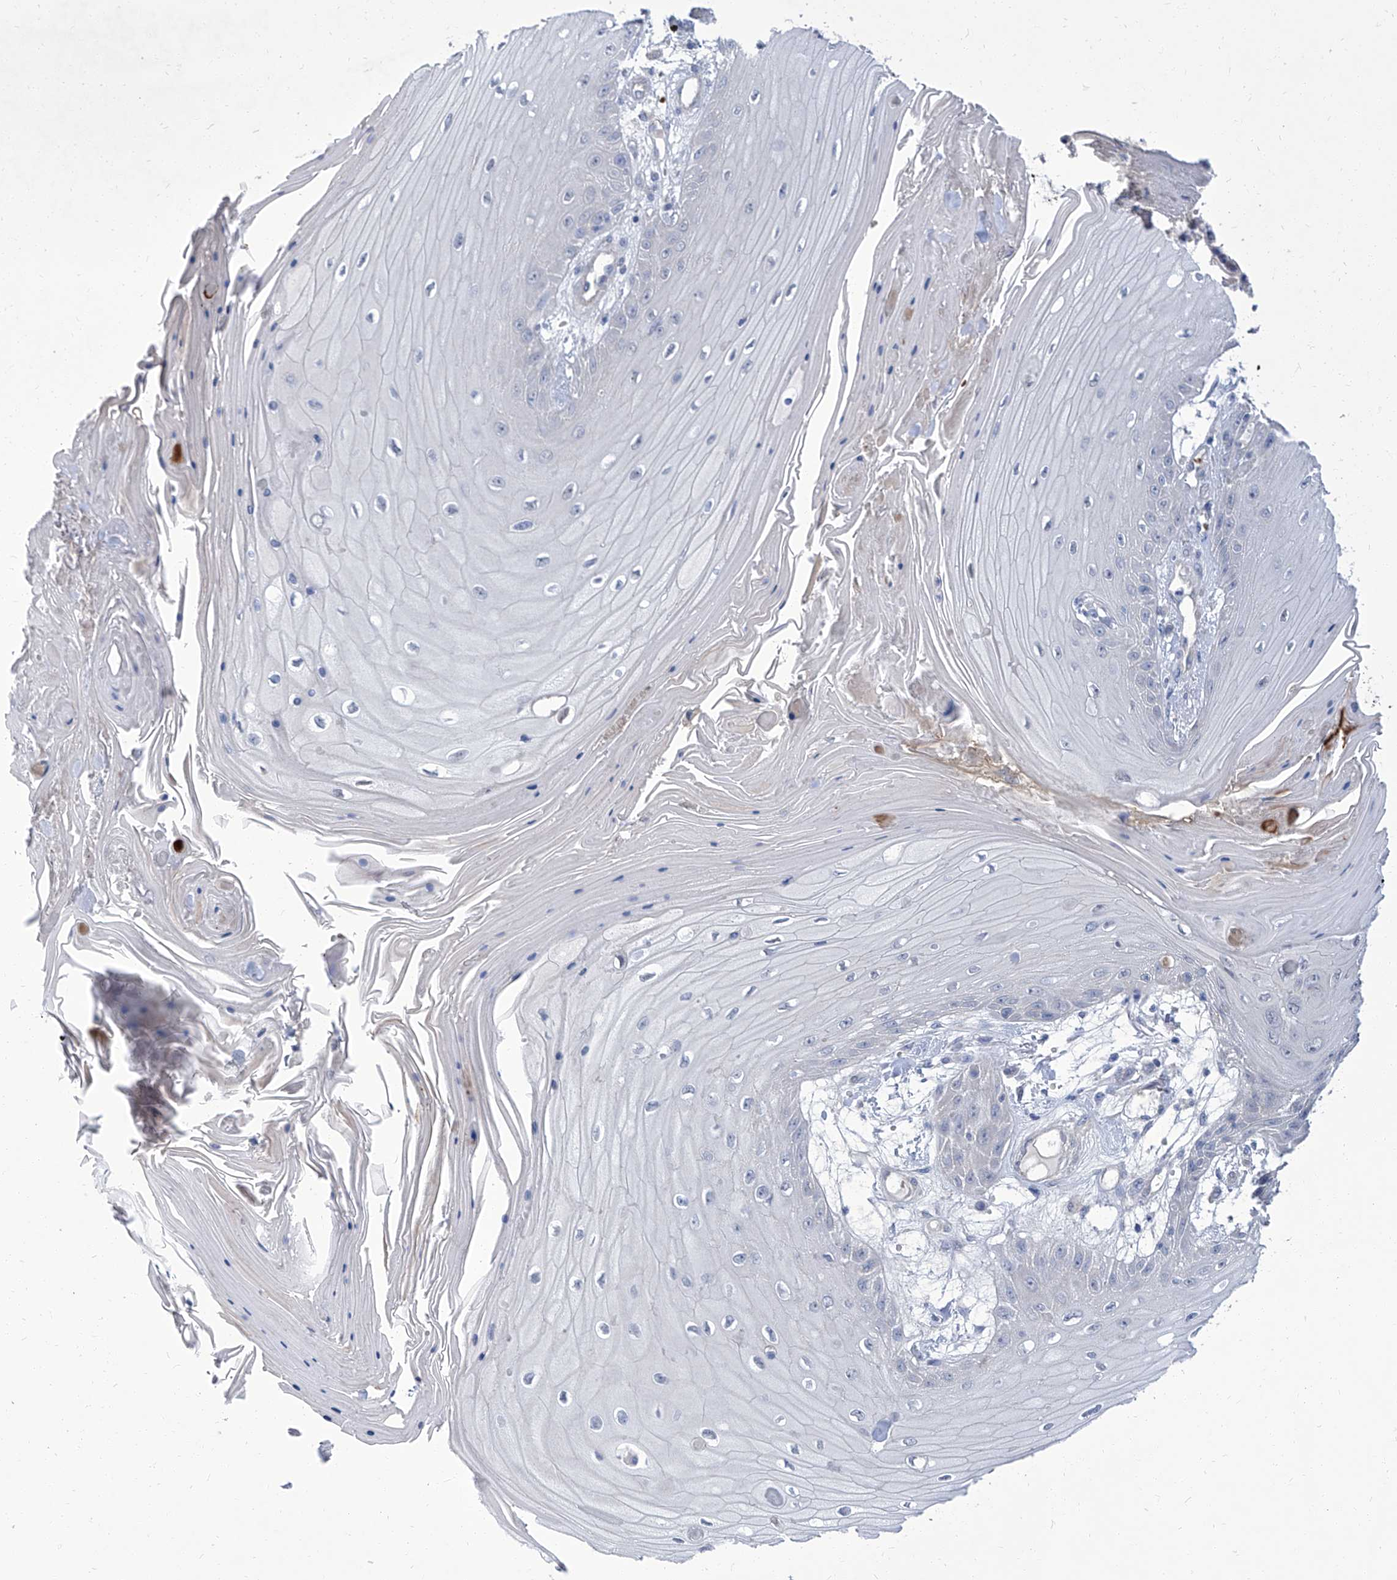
{"staining": {"intensity": "negative", "quantity": "none", "location": "none"}, "tissue": "skin cancer", "cell_type": "Tumor cells", "image_type": "cancer", "snomed": [{"axis": "morphology", "description": "Squamous cell carcinoma, NOS"}, {"axis": "topography", "description": "Skin"}], "caption": "IHC of skin cancer demonstrates no staining in tumor cells. (Brightfield microscopy of DAB (3,3'-diaminobenzidine) IHC at high magnification).", "gene": "PARD3", "patient": {"sex": "male", "age": 74}}